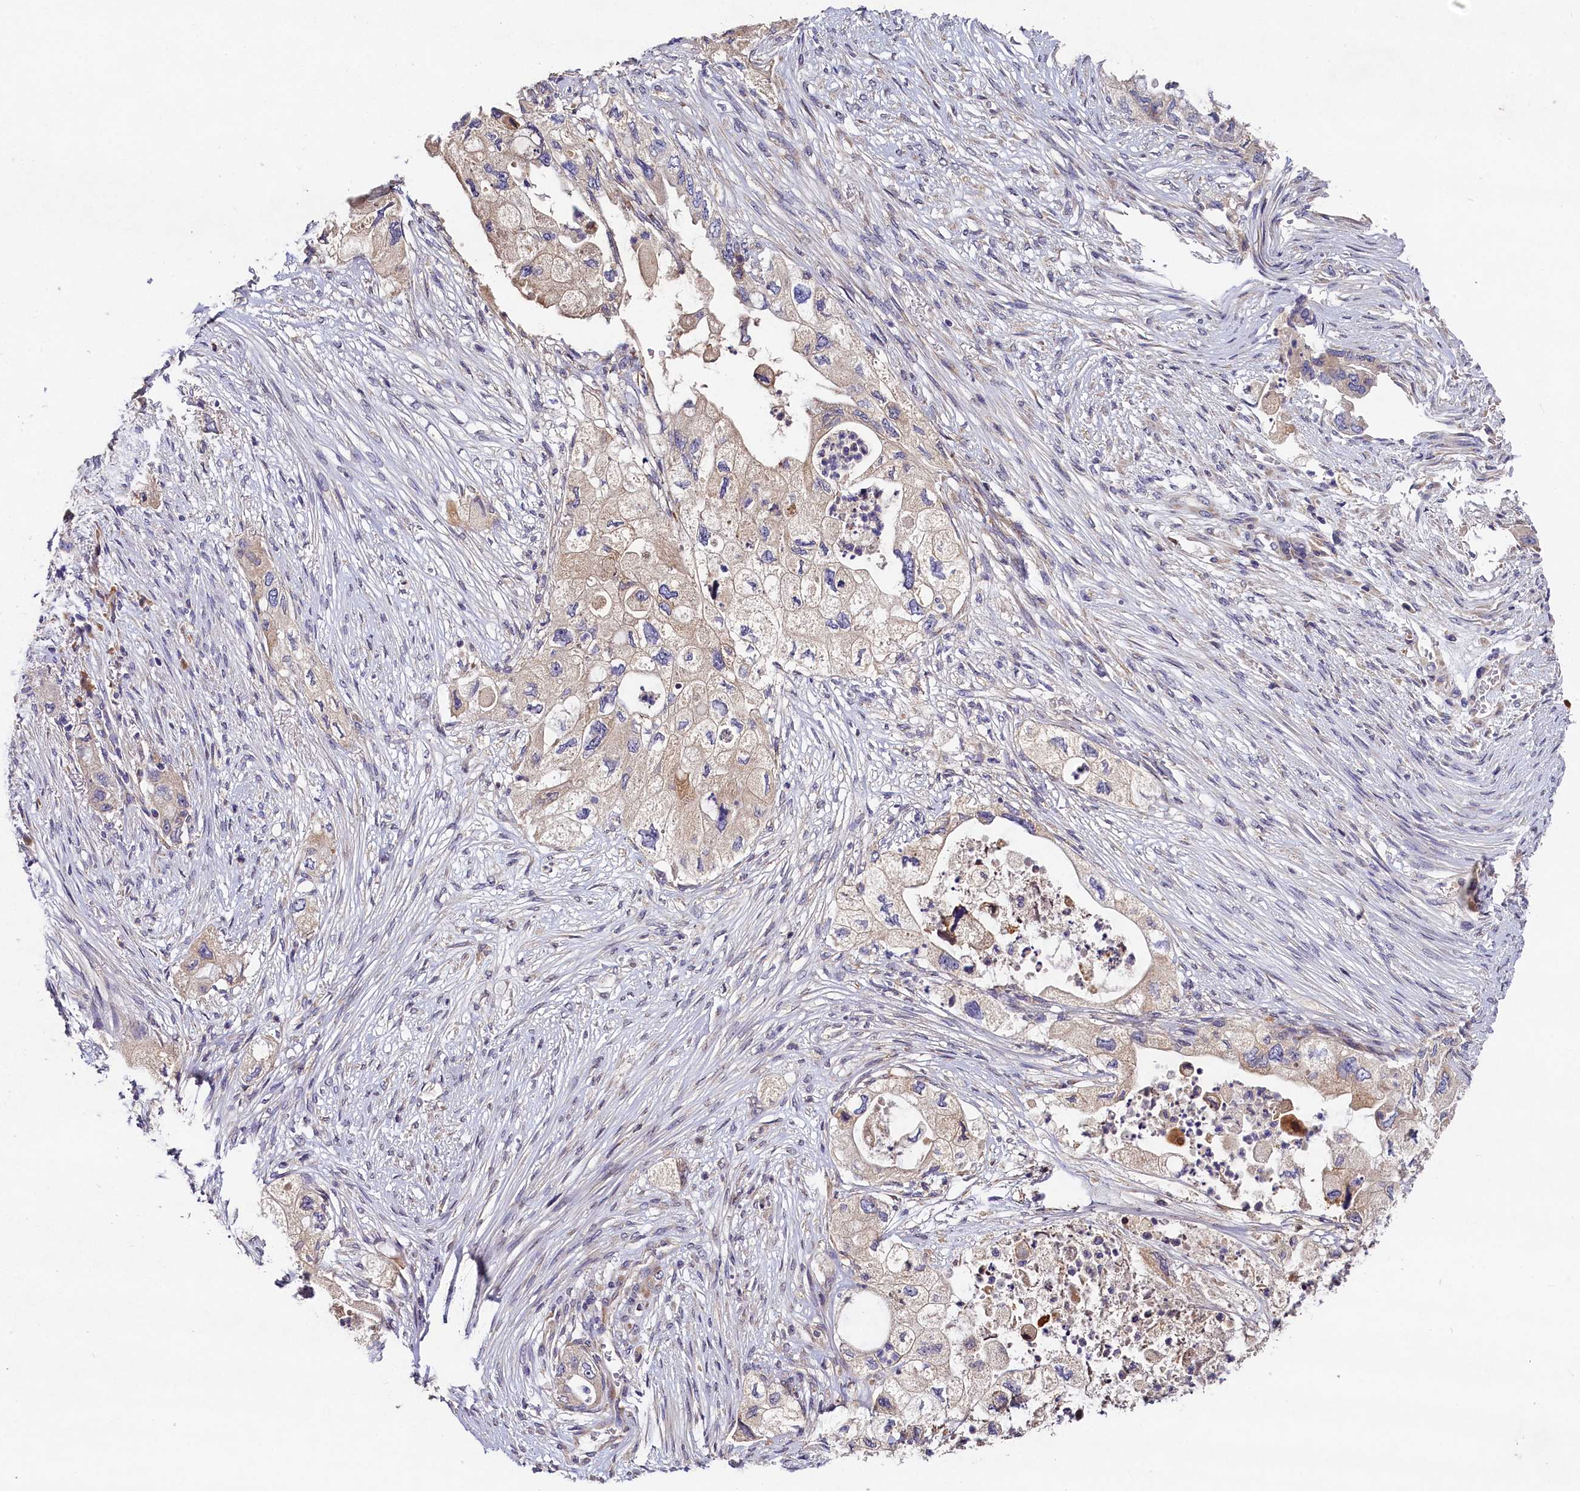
{"staining": {"intensity": "weak", "quantity": "<25%", "location": "cytoplasmic/membranous"}, "tissue": "pancreatic cancer", "cell_type": "Tumor cells", "image_type": "cancer", "snomed": [{"axis": "morphology", "description": "Adenocarcinoma, NOS"}, {"axis": "topography", "description": "Pancreas"}], "caption": "Protein analysis of adenocarcinoma (pancreatic) displays no significant staining in tumor cells. (DAB (3,3'-diaminobenzidine) immunohistochemistry visualized using brightfield microscopy, high magnification).", "gene": "ST7L", "patient": {"sex": "female", "age": 73}}